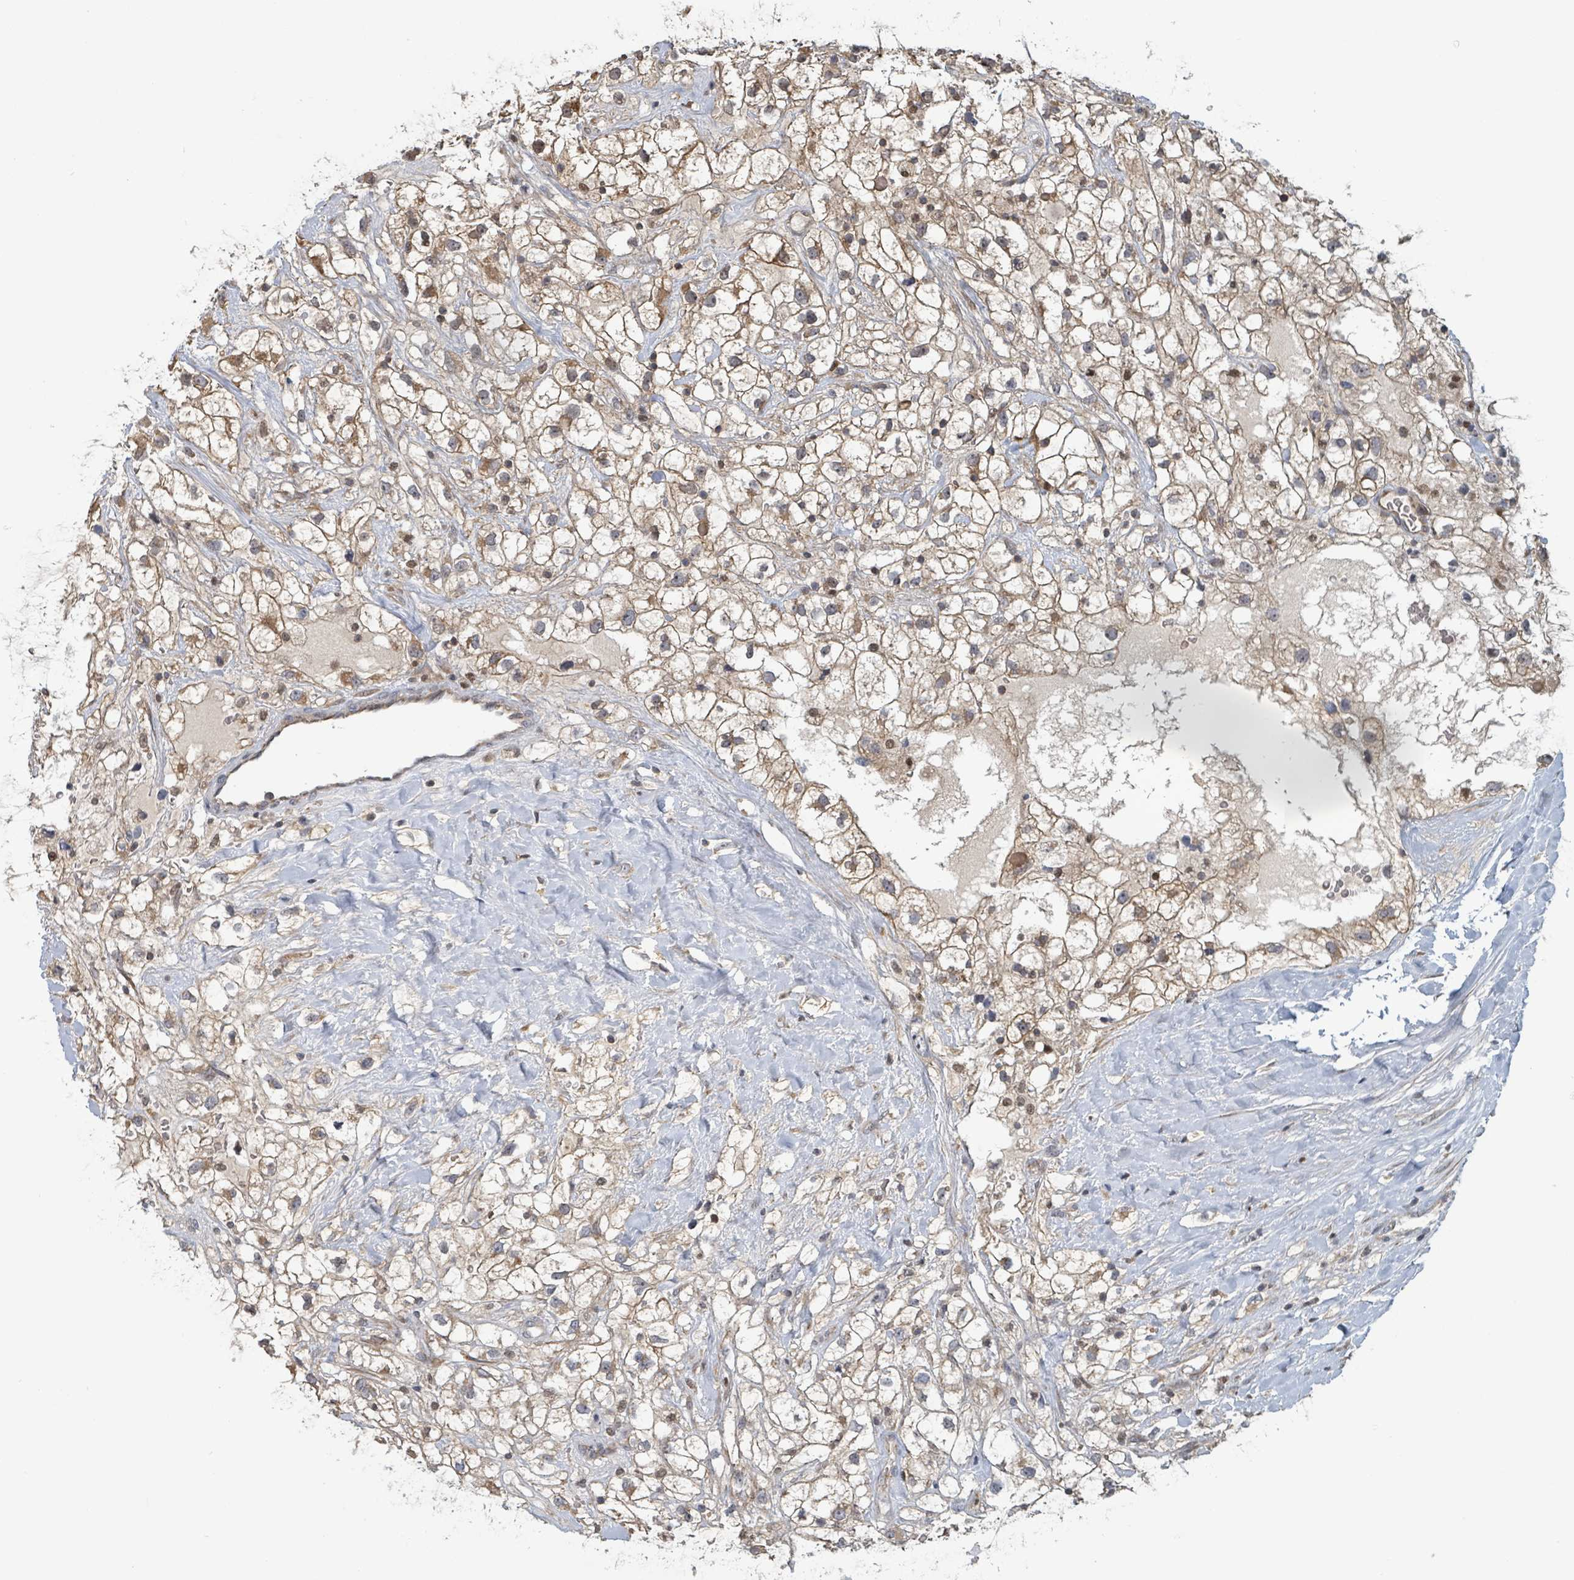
{"staining": {"intensity": "moderate", "quantity": ">75%", "location": "cytoplasmic/membranous"}, "tissue": "renal cancer", "cell_type": "Tumor cells", "image_type": "cancer", "snomed": [{"axis": "morphology", "description": "Adenocarcinoma, NOS"}, {"axis": "topography", "description": "Kidney"}], "caption": "The immunohistochemical stain labels moderate cytoplasmic/membranous expression in tumor cells of renal adenocarcinoma tissue.", "gene": "HIVEP1", "patient": {"sex": "male", "age": 59}}